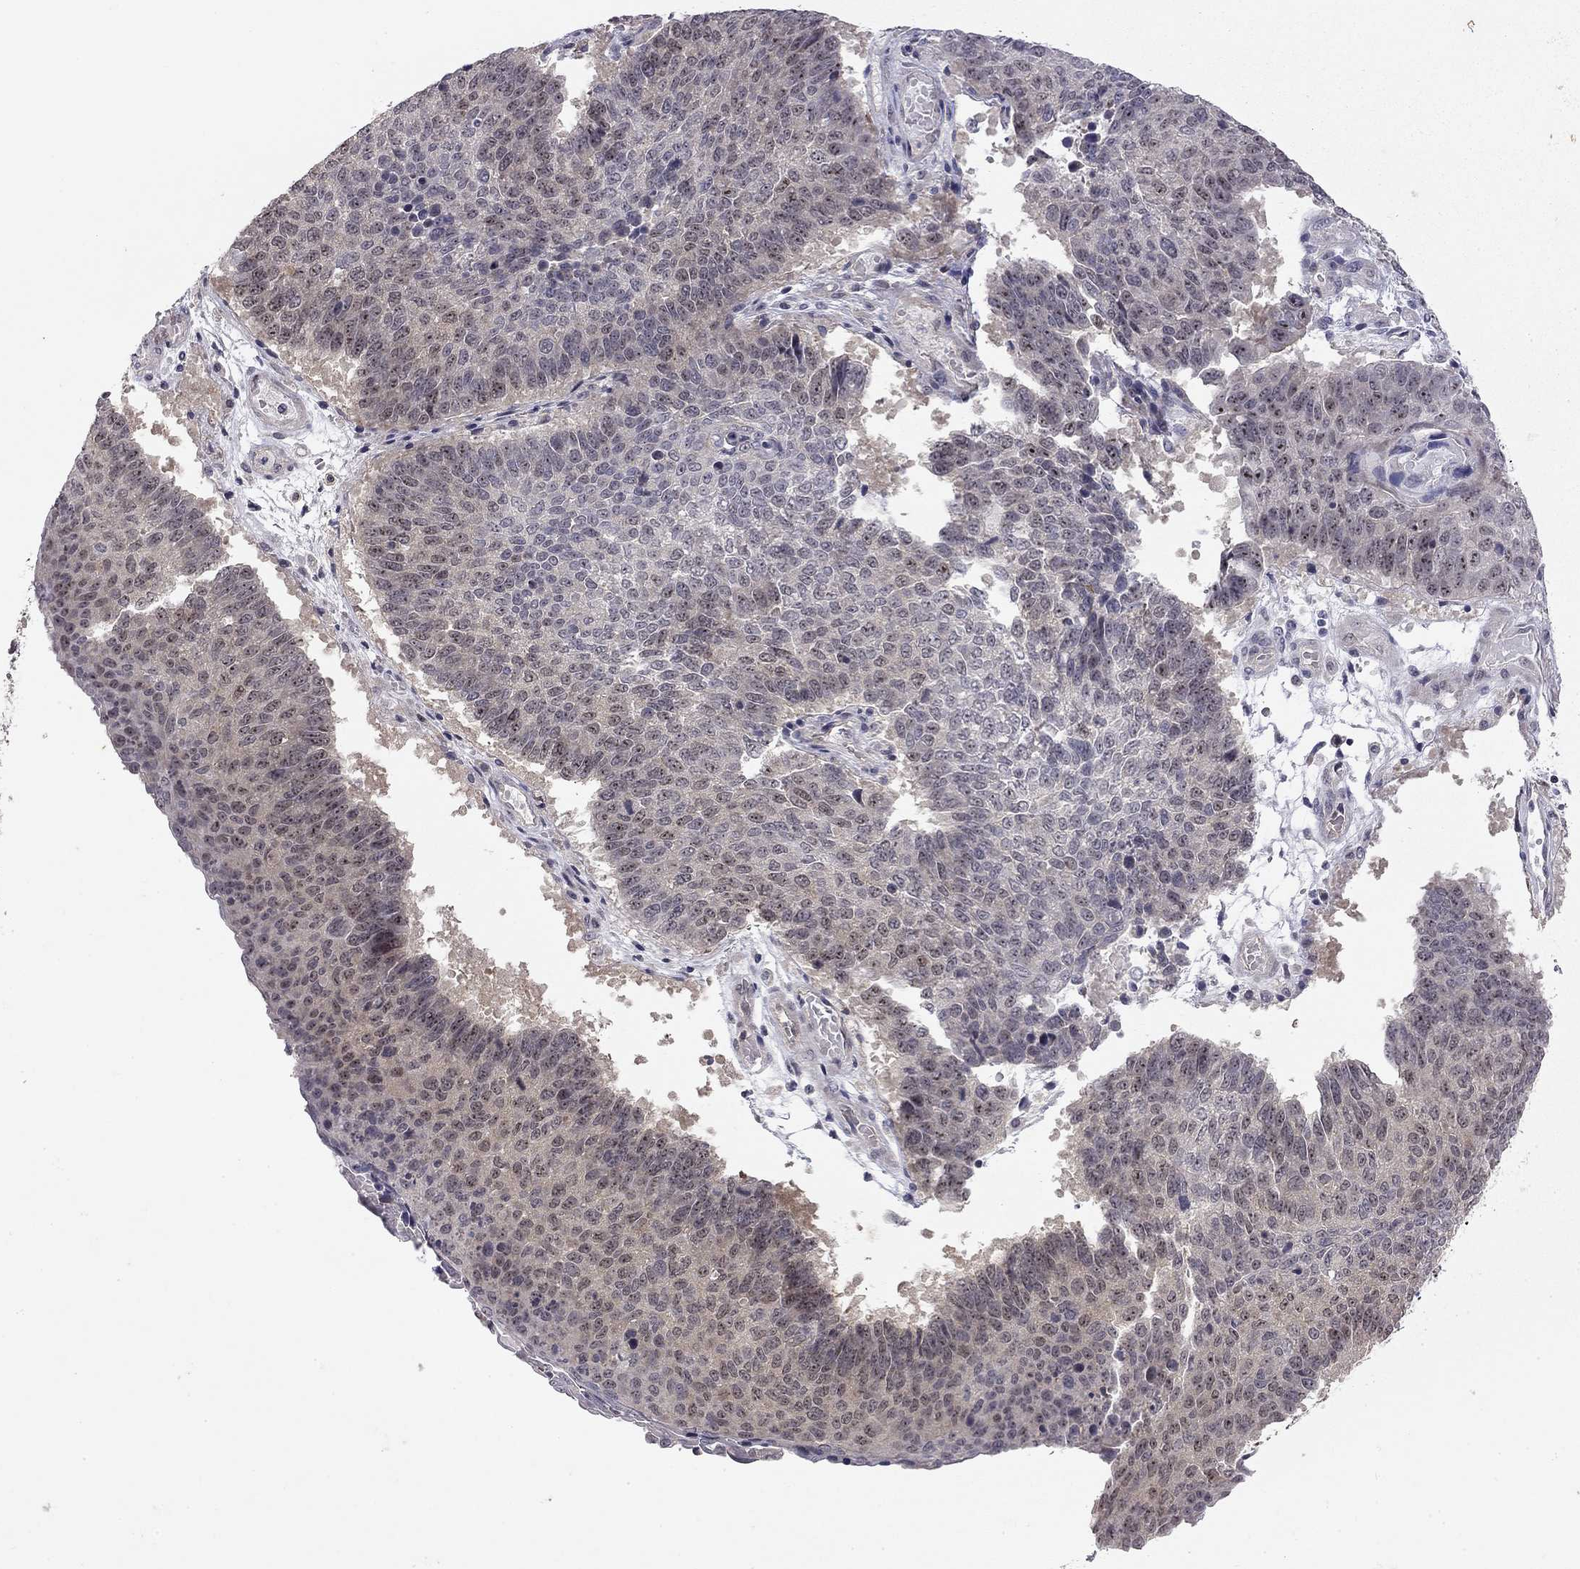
{"staining": {"intensity": "moderate", "quantity": "<25%", "location": "nuclear"}, "tissue": "lung cancer", "cell_type": "Tumor cells", "image_type": "cancer", "snomed": [{"axis": "morphology", "description": "Squamous cell carcinoma, NOS"}, {"axis": "topography", "description": "Lung"}], "caption": "Lung cancer (squamous cell carcinoma) tissue exhibits moderate nuclear positivity in about <25% of tumor cells", "gene": "STXBP6", "patient": {"sex": "male", "age": 73}}